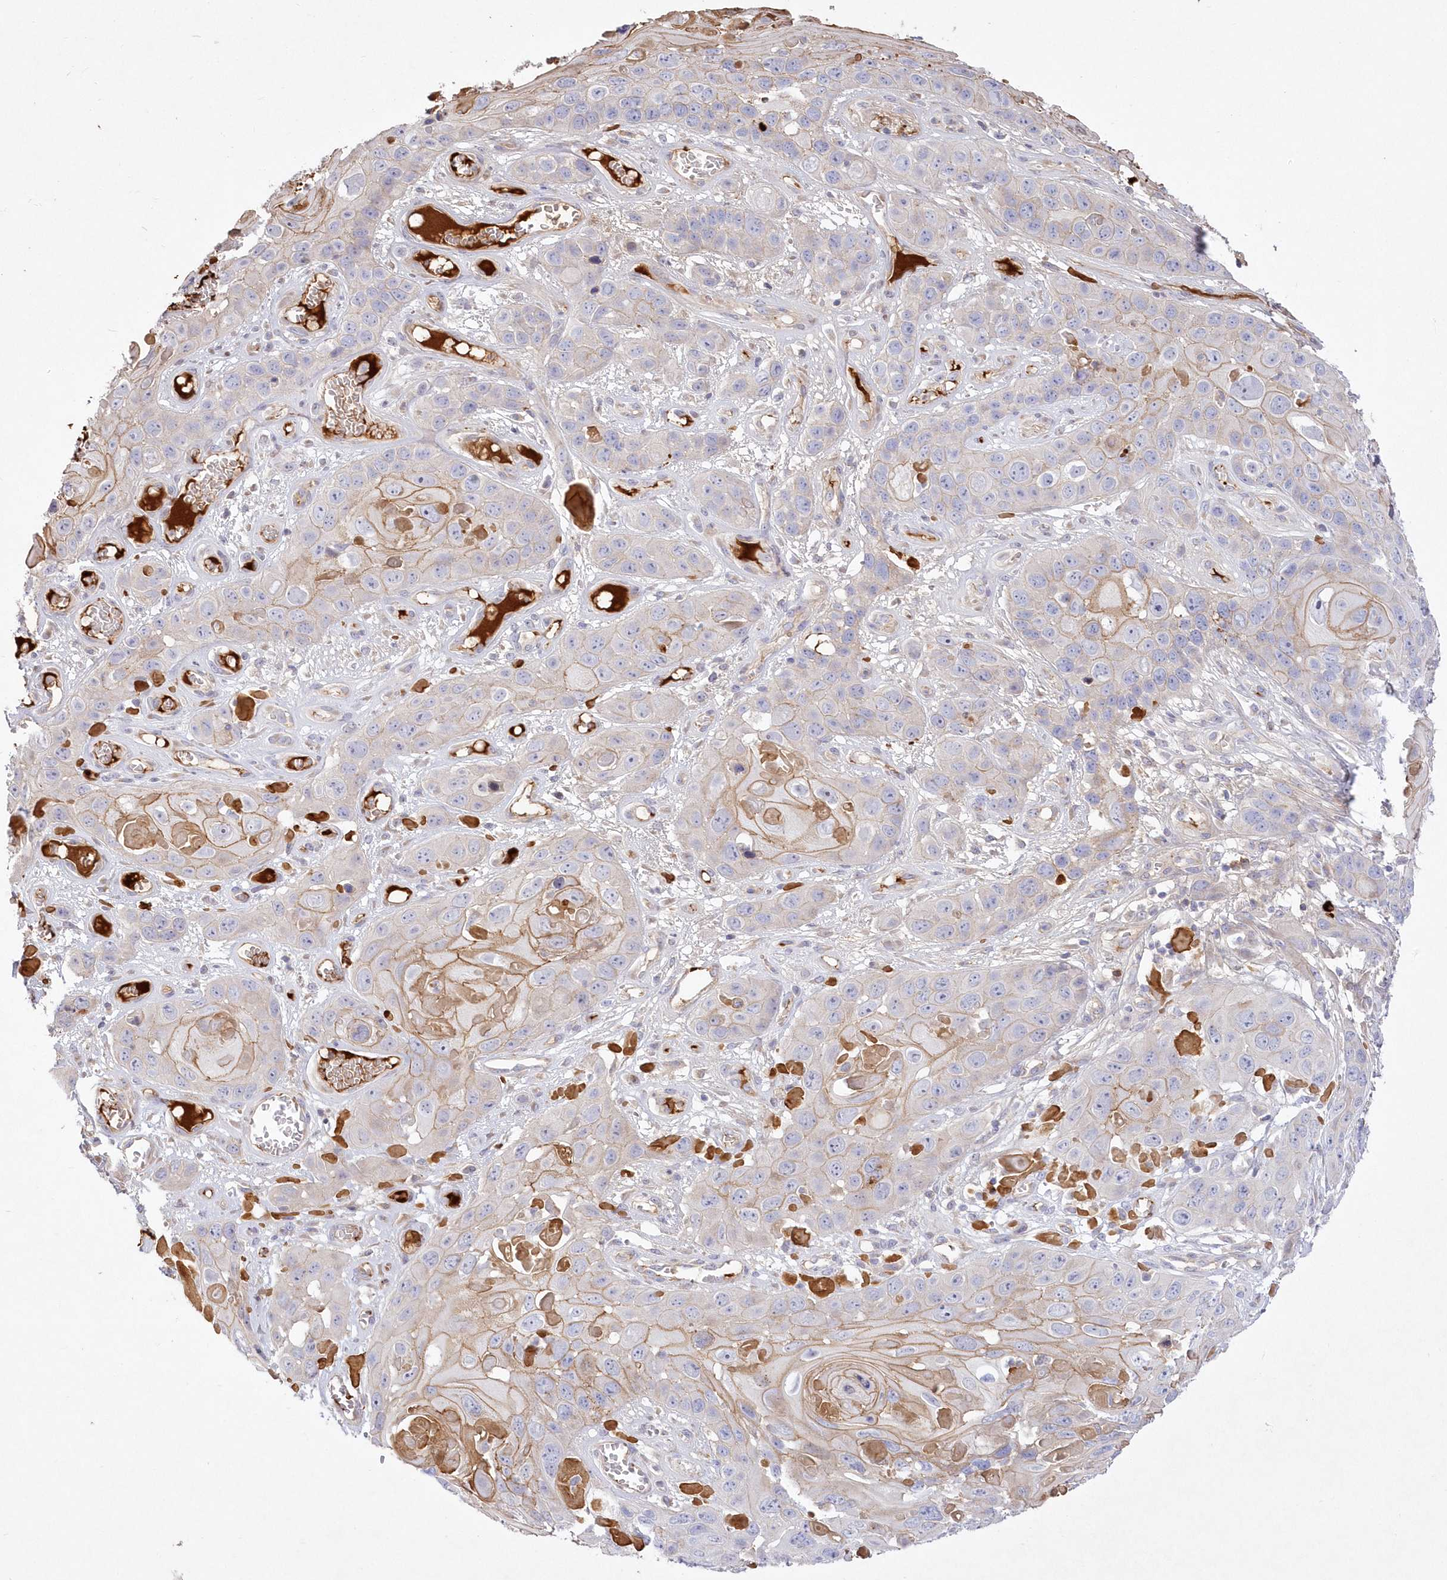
{"staining": {"intensity": "moderate", "quantity": "<25%", "location": "cytoplasmic/membranous"}, "tissue": "skin cancer", "cell_type": "Tumor cells", "image_type": "cancer", "snomed": [{"axis": "morphology", "description": "Squamous cell carcinoma, NOS"}, {"axis": "topography", "description": "Skin"}], "caption": "Human skin cancer (squamous cell carcinoma) stained with a protein marker displays moderate staining in tumor cells.", "gene": "WBP1L", "patient": {"sex": "male", "age": 55}}